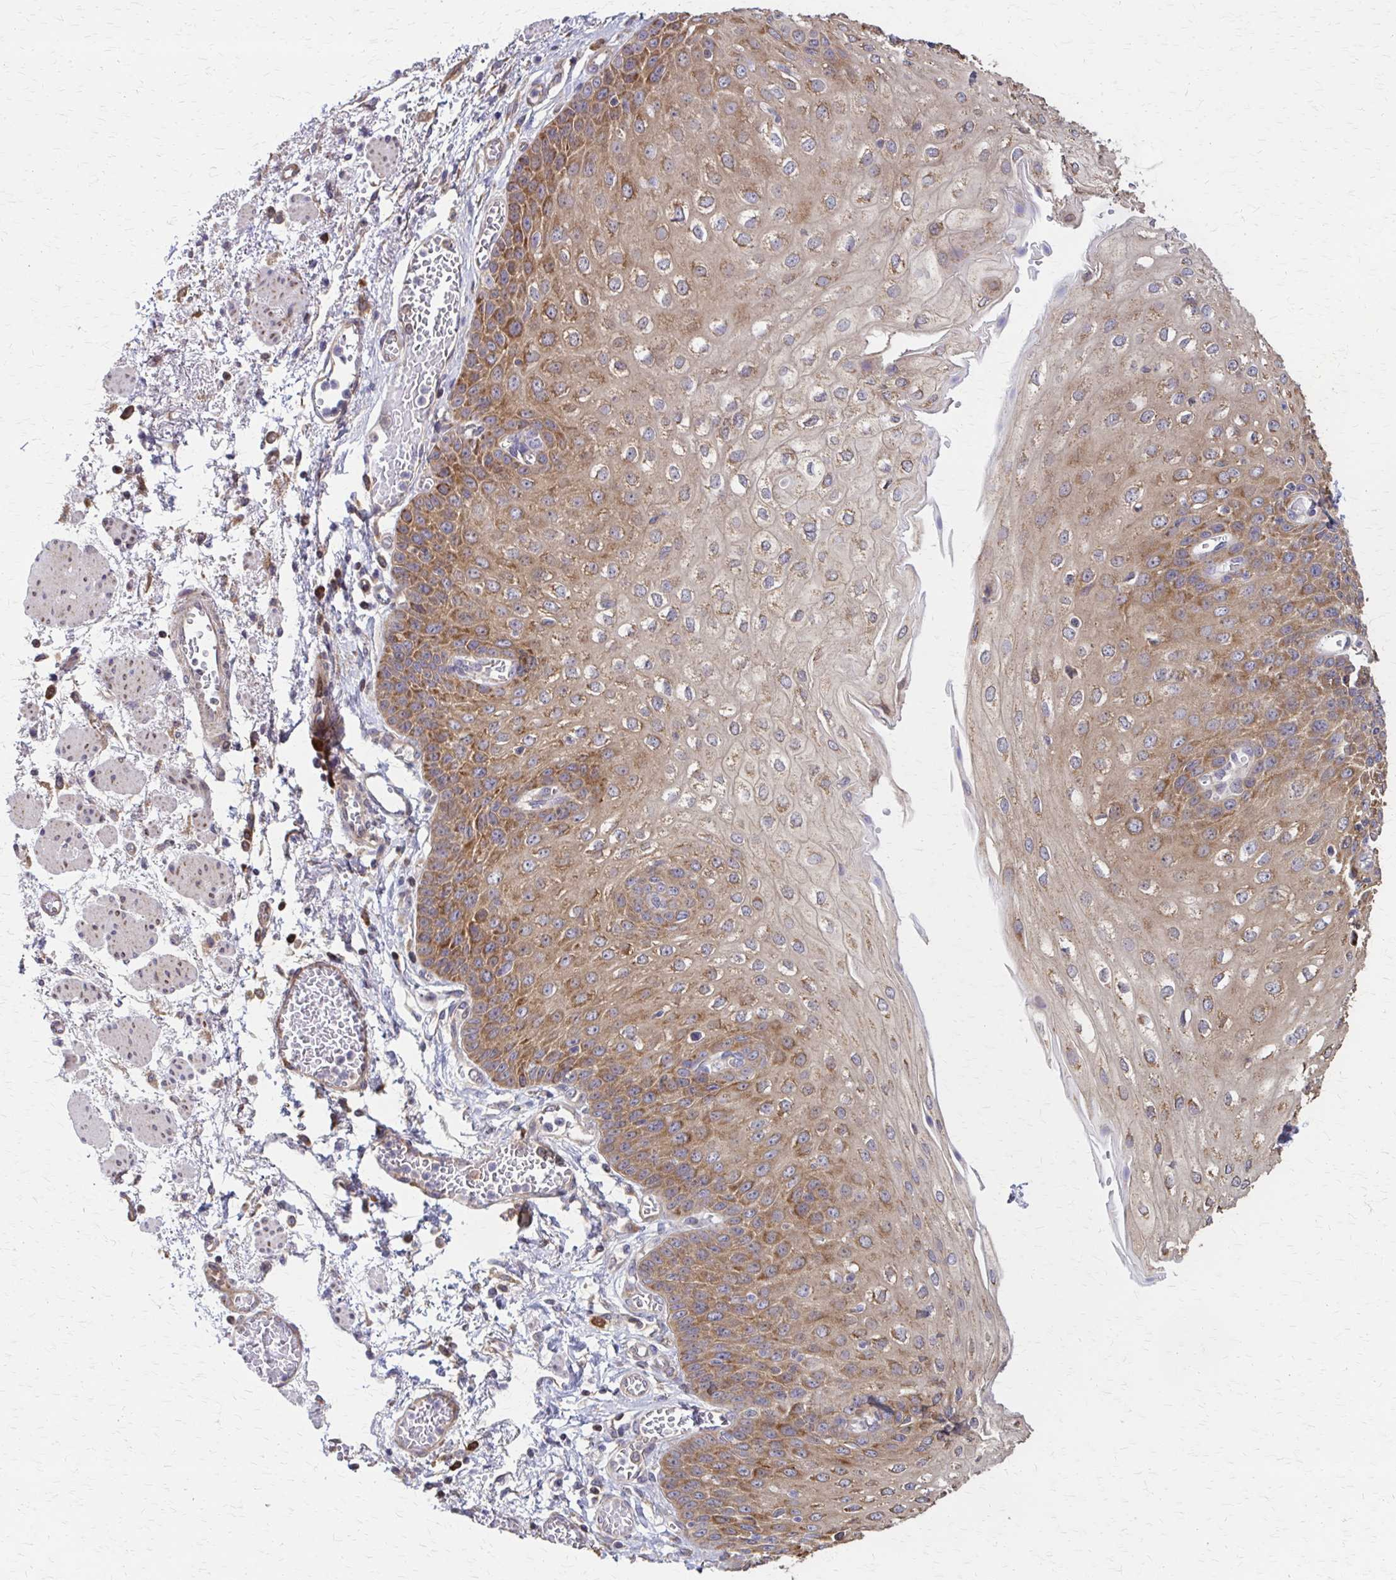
{"staining": {"intensity": "moderate", "quantity": ">75%", "location": "cytoplasmic/membranous"}, "tissue": "esophagus", "cell_type": "Squamous epithelial cells", "image_type": "normal", "snomed": [{"axis": "morphology", "description": "Normal tissue, NOS"}, {"axis": "morphology", "description": "Adenocarcinoma, NOS"}, {"axis": "topography", "description": "Esophagus"}], "caption": "Immunohistochemistry image of benign esophagus: esophagus stained using immunohistochemistry exhibits medium levels of moderate protein expression localized specifically in the cytoplasmic/membranous of squamous epithelial cells, appearing as a cytoplasmic/membranous brown color.", "gene": "EEF2", "patient": {"sex": "male", "age": 81}}